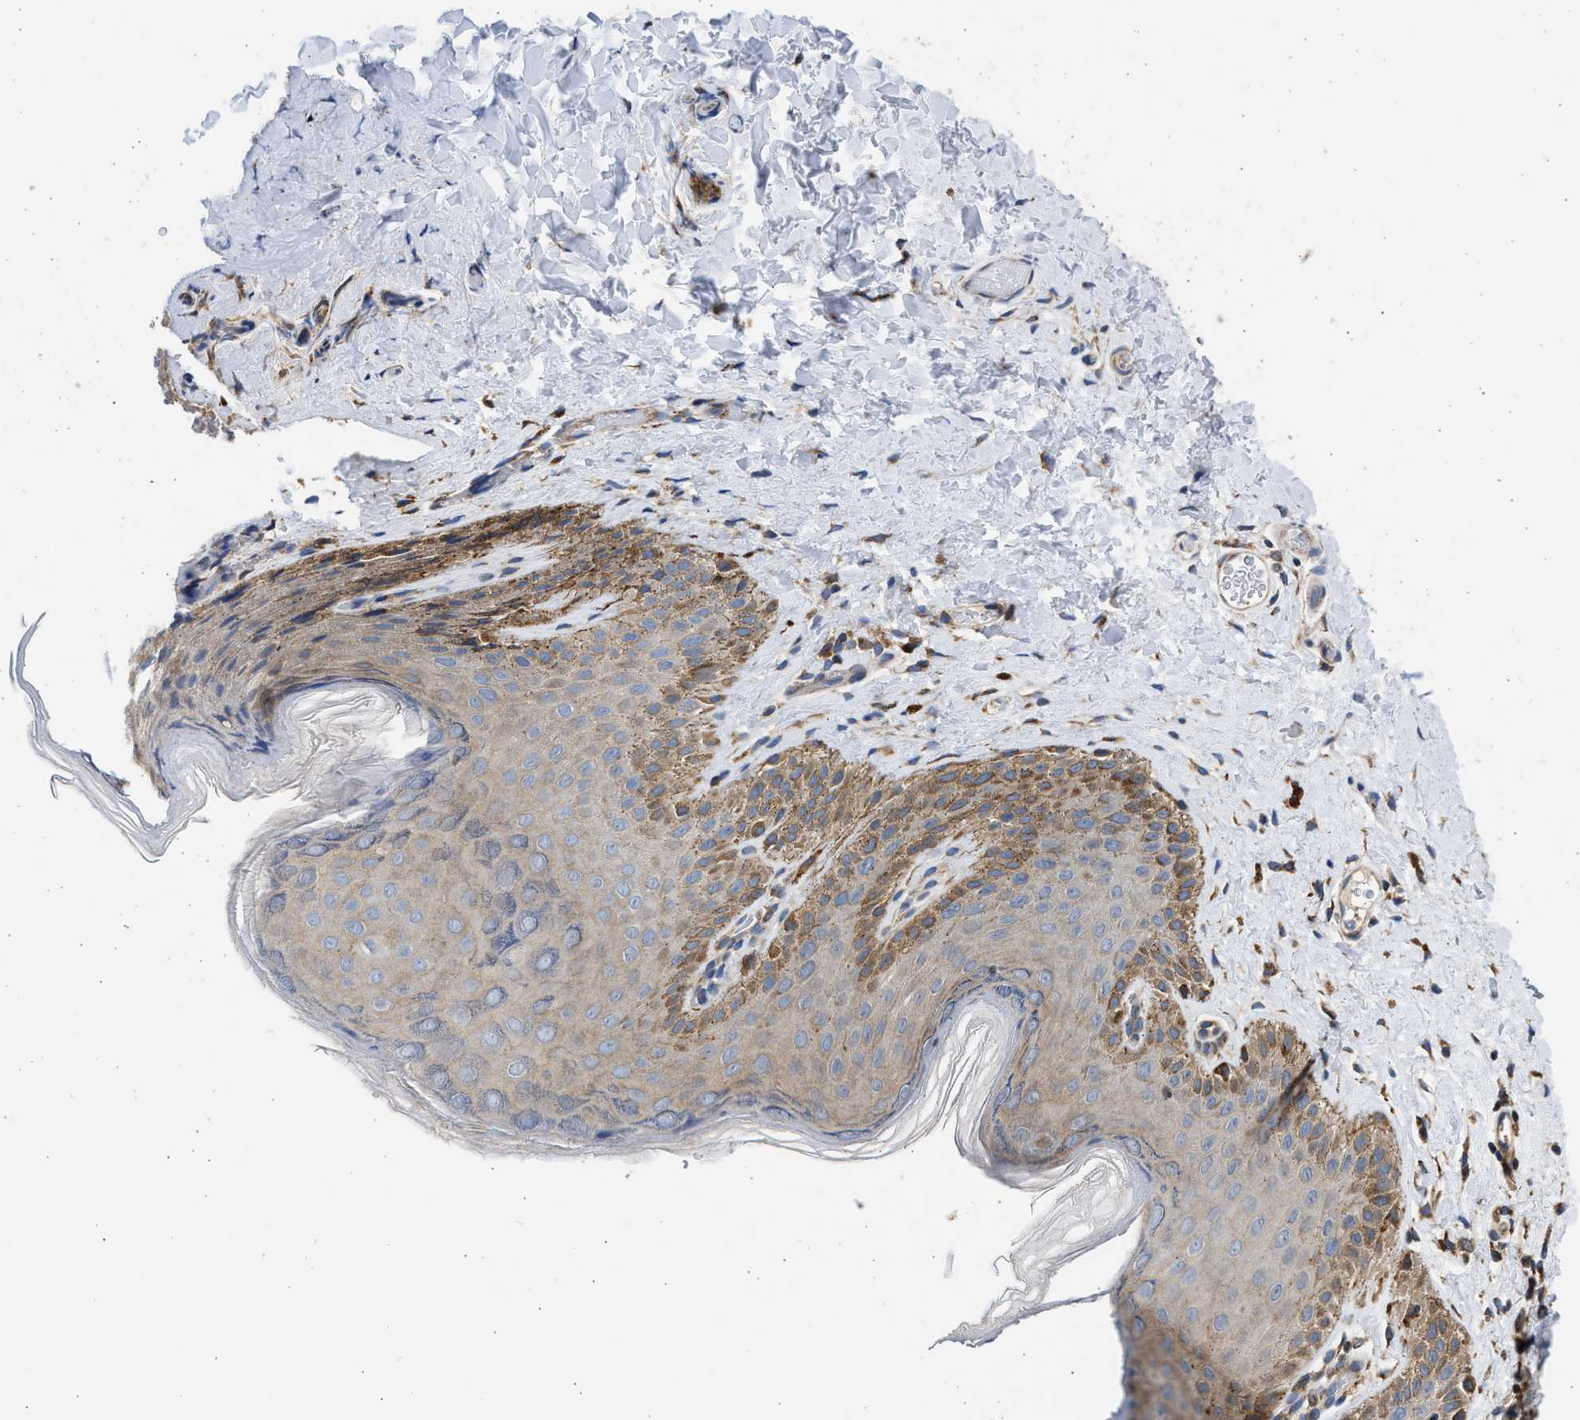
{"staining": {"intensity": "moderate", "quantity": "<25%", "location": "cytoplasmic/membranous"}, "tissue": "skin", "cell_type": "Epidermal cells", "image_type": "normal", "snomed": [{"axis": "morphology", "description": "Normal tissue, NOS"}, {"axis": "topography", "description": "Anal"}], "caption": "Brown immunohistochemical staining in normal human skin reveals moderate cytoplasmic/membranous expression in about <25% of epidermal cells.", "gene": "PLD2", "patient": {"sex": "male", "age": 44}}